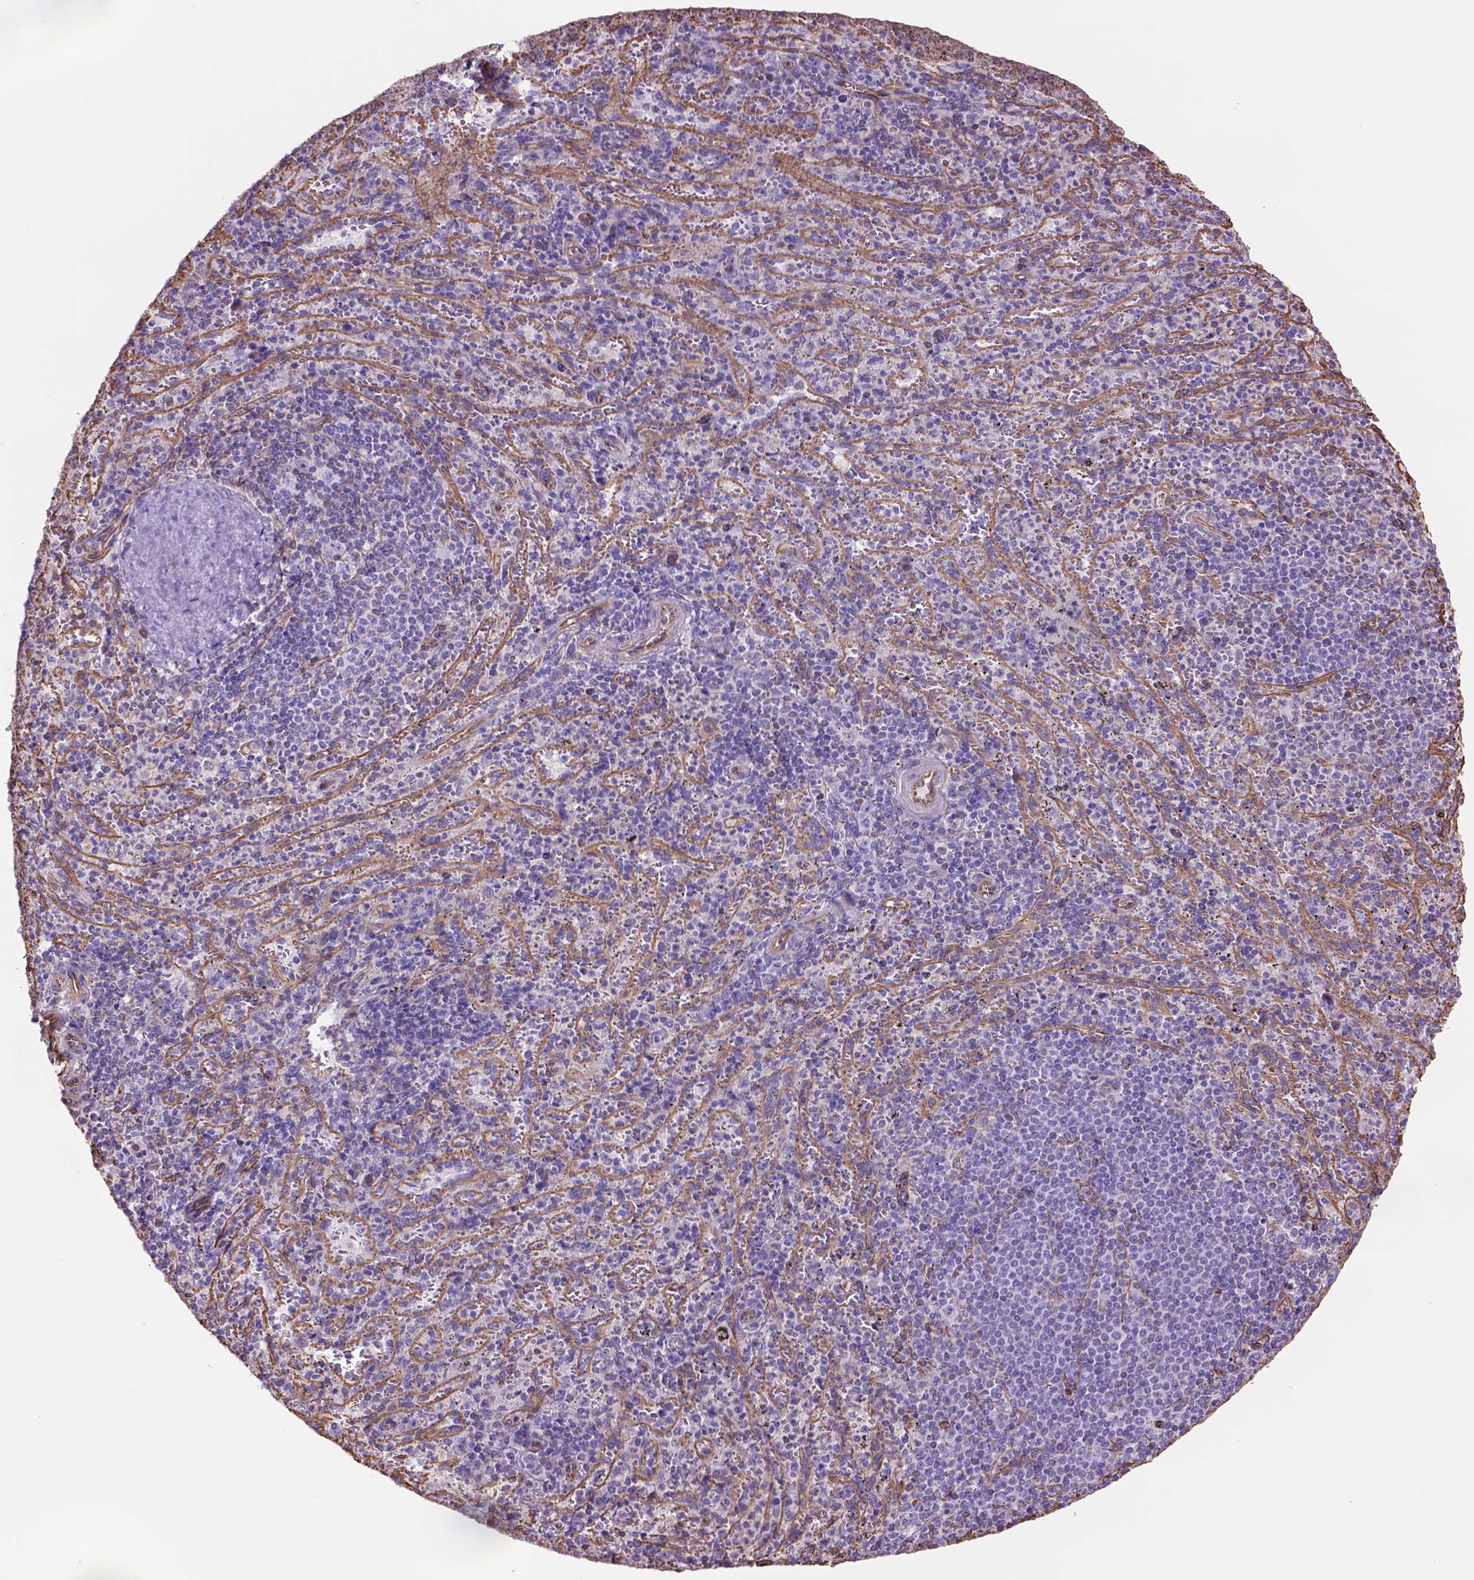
{"staining": {"intensity": "negative", "quantity": "none", "location": "none"}, "tissue": "spleen", "cell_type": "Cells in red pulp", "image_type": "normal", "snomed": [{"axis": "morphology", "description": "Normal tissue, NOS"}, {"axis": "topography", "description": "Spleen"}], "caption": "Immunohistochemistry micrograph of unremarkable human spleen stained for a protein (brown), which shows no positivity in cells in red pulp.", "gene": "ZZZ3", "patient": {"sex": "male", "age": 57}}